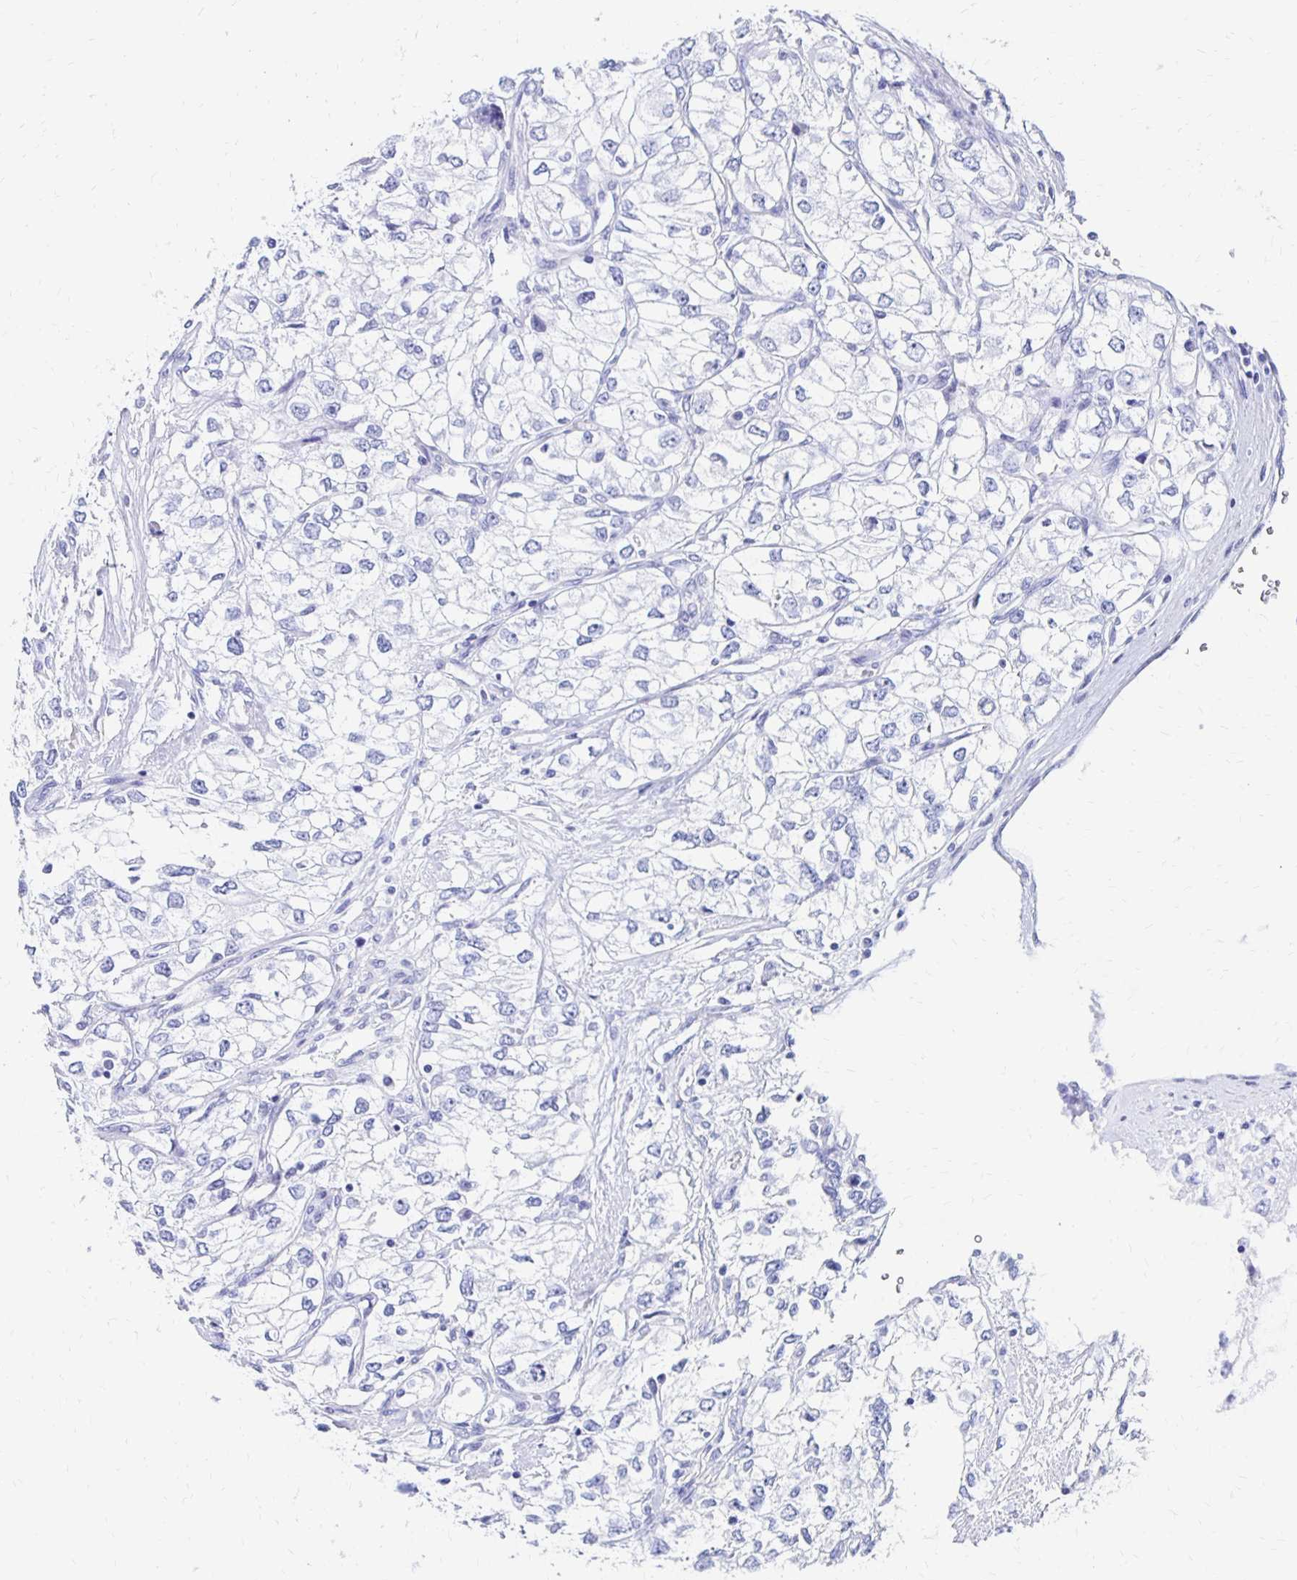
{"staining": {"intensity": "negative", "quantity": "none", "location": "none"}, "tissue": "renal cancer", "cell_type": "Tumor cells", "image_type": "cancer", "snomed": [{"axis": "morphology", "description": "Adenocarcinoma, NOS"}, {"axis": "topography", "description": "Kidney"}], "caption": "A histopathology image of renal cancer stained for a protein demonstrates no brown staining in tumor cells.", "gene": "SYT2", "patient": {"sex": "female", "age": 59}}